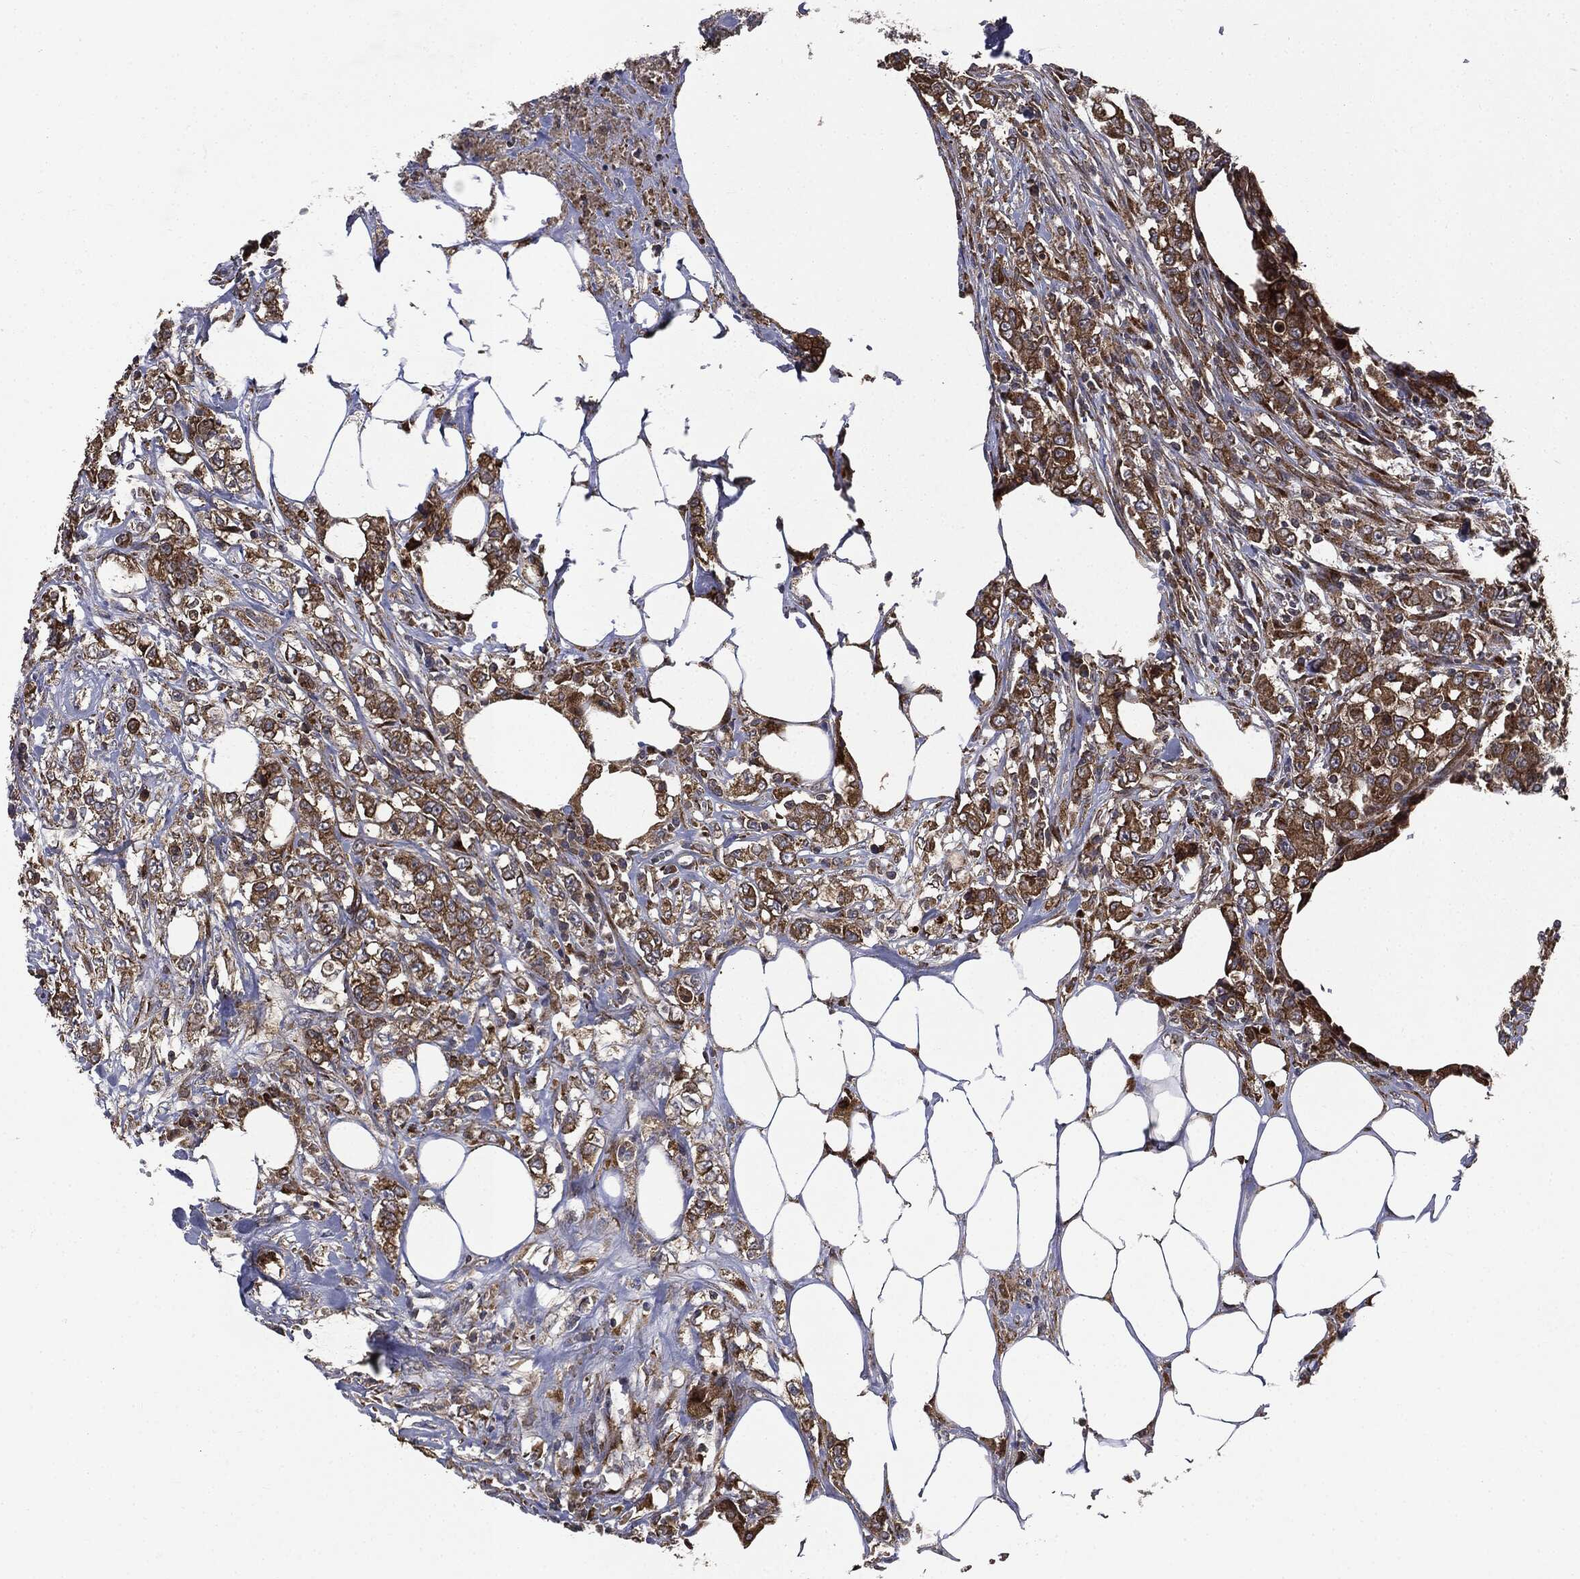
{"staining": {"intensity": "strong", "quantity": ">75%", "location": "cytoplasmic/membranous"}, "tissue": "colorectal cancer", "cell_type": "Tumor cells", "image_type": "cancer", "snomed": [{"axis": "morphology", "description": "Adenocarcinoma, NOS"}, {"axis": "topography", "description": "Colon"}], "caption": "Strong cytoplasmic/membranous staining for a protein is seen in approximately >75% of tumor cells of adenocarcinoma (colorectal) using immunohistochemistry (IHC).", "gene": "PLOD3", "patient": {"sex": "female", "age": 48}}